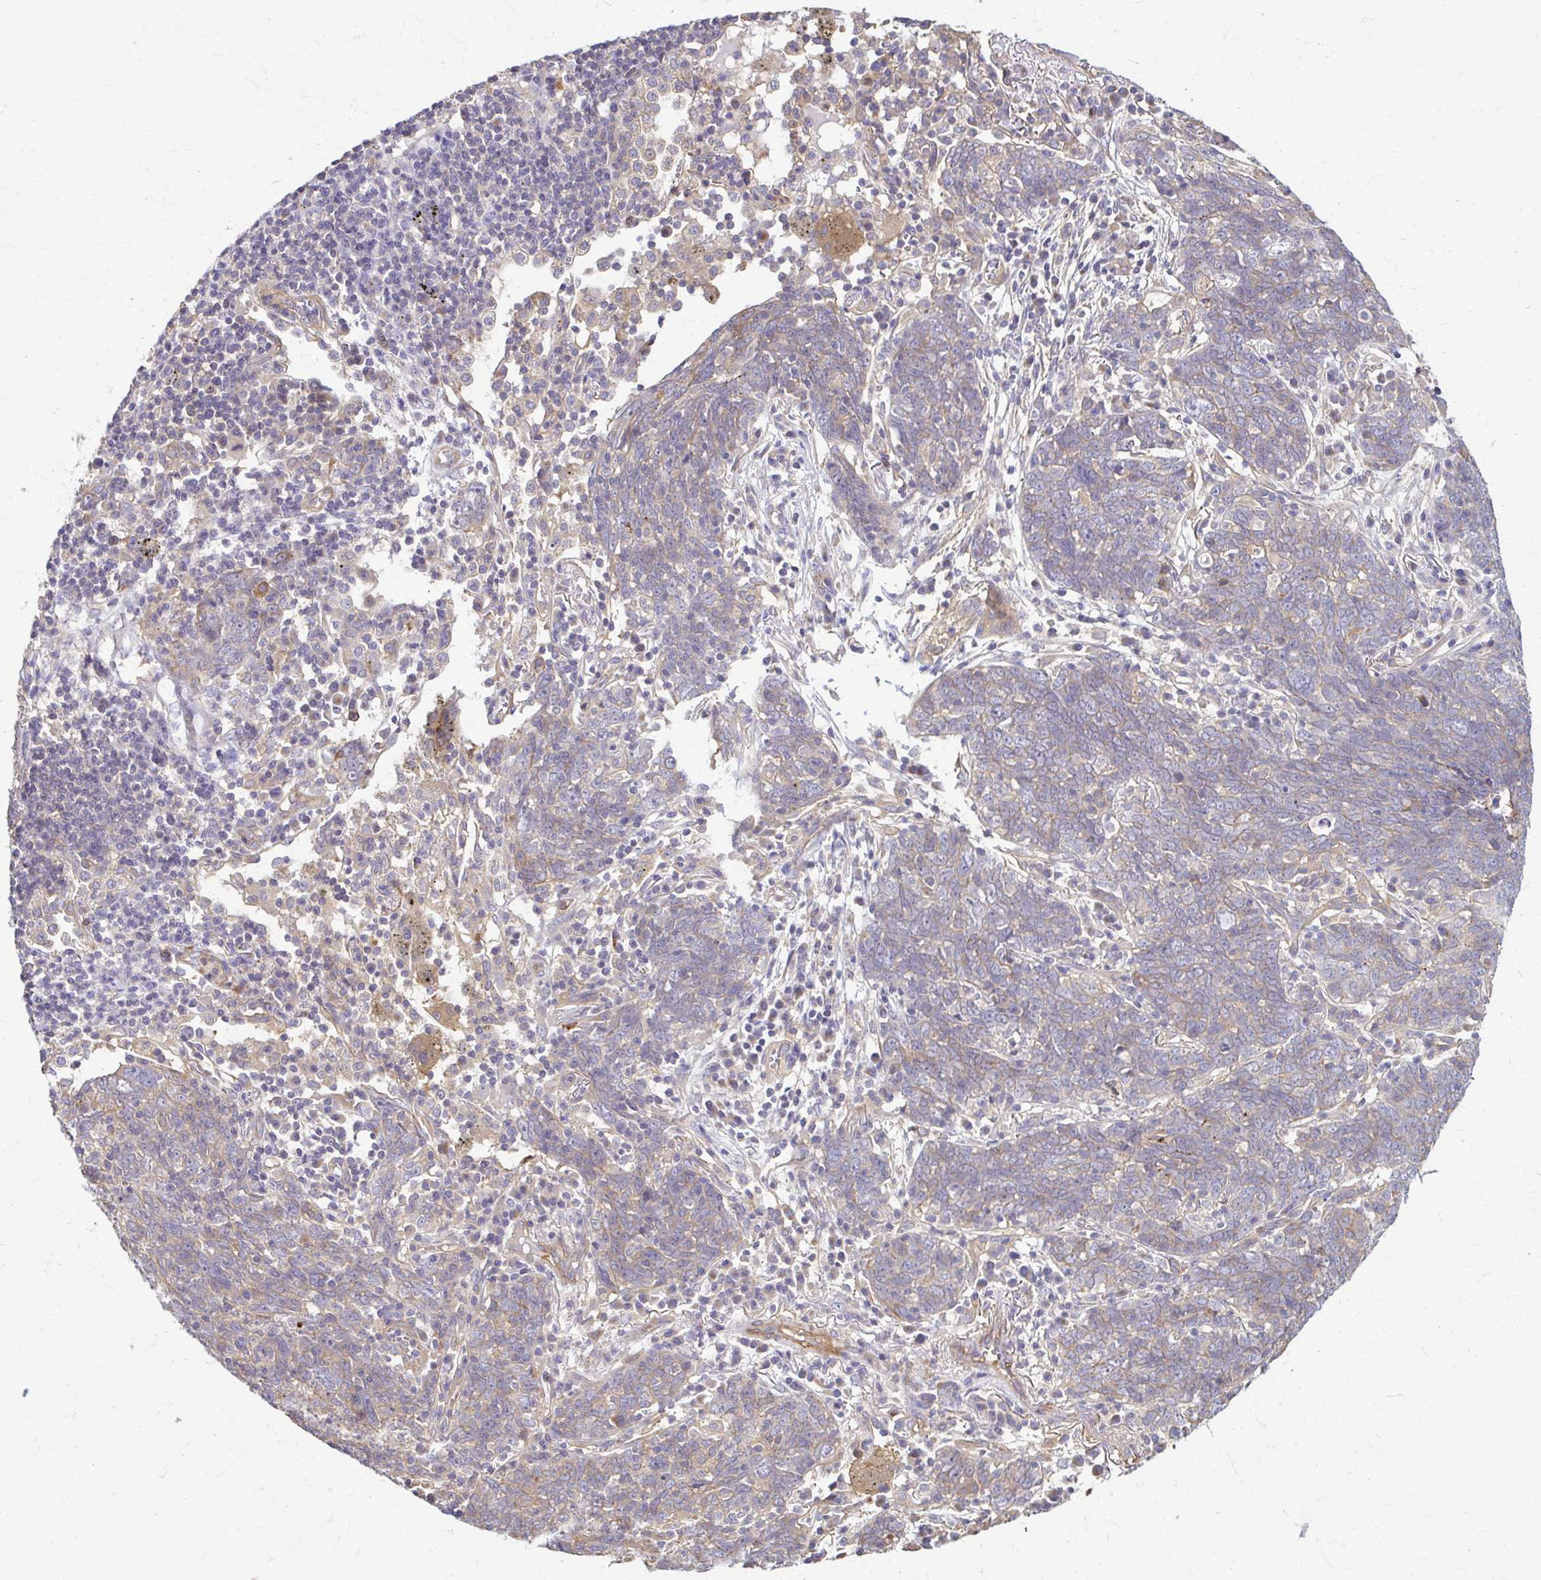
{"staining": {"intensity": "negative", "quantity": "none", "location": "none"}, "tissue": "lung cancer", "cell_type": "Tumor cells", "image_type": "cancer", "snomed": [{"axis": "morphology", "description": "Squamous cell carcinoma, NOS"}, {"axis": "topography", "description": "Lung"}], "caption": "This histopathology image is of lung cancer stained with immunohistochemistry to label a protein in brown with the nuclei are counter-stained blue. There is no positivity in tumor cells.", "gene": "DSP", "patient": {"sex": "female", "age": 72}}